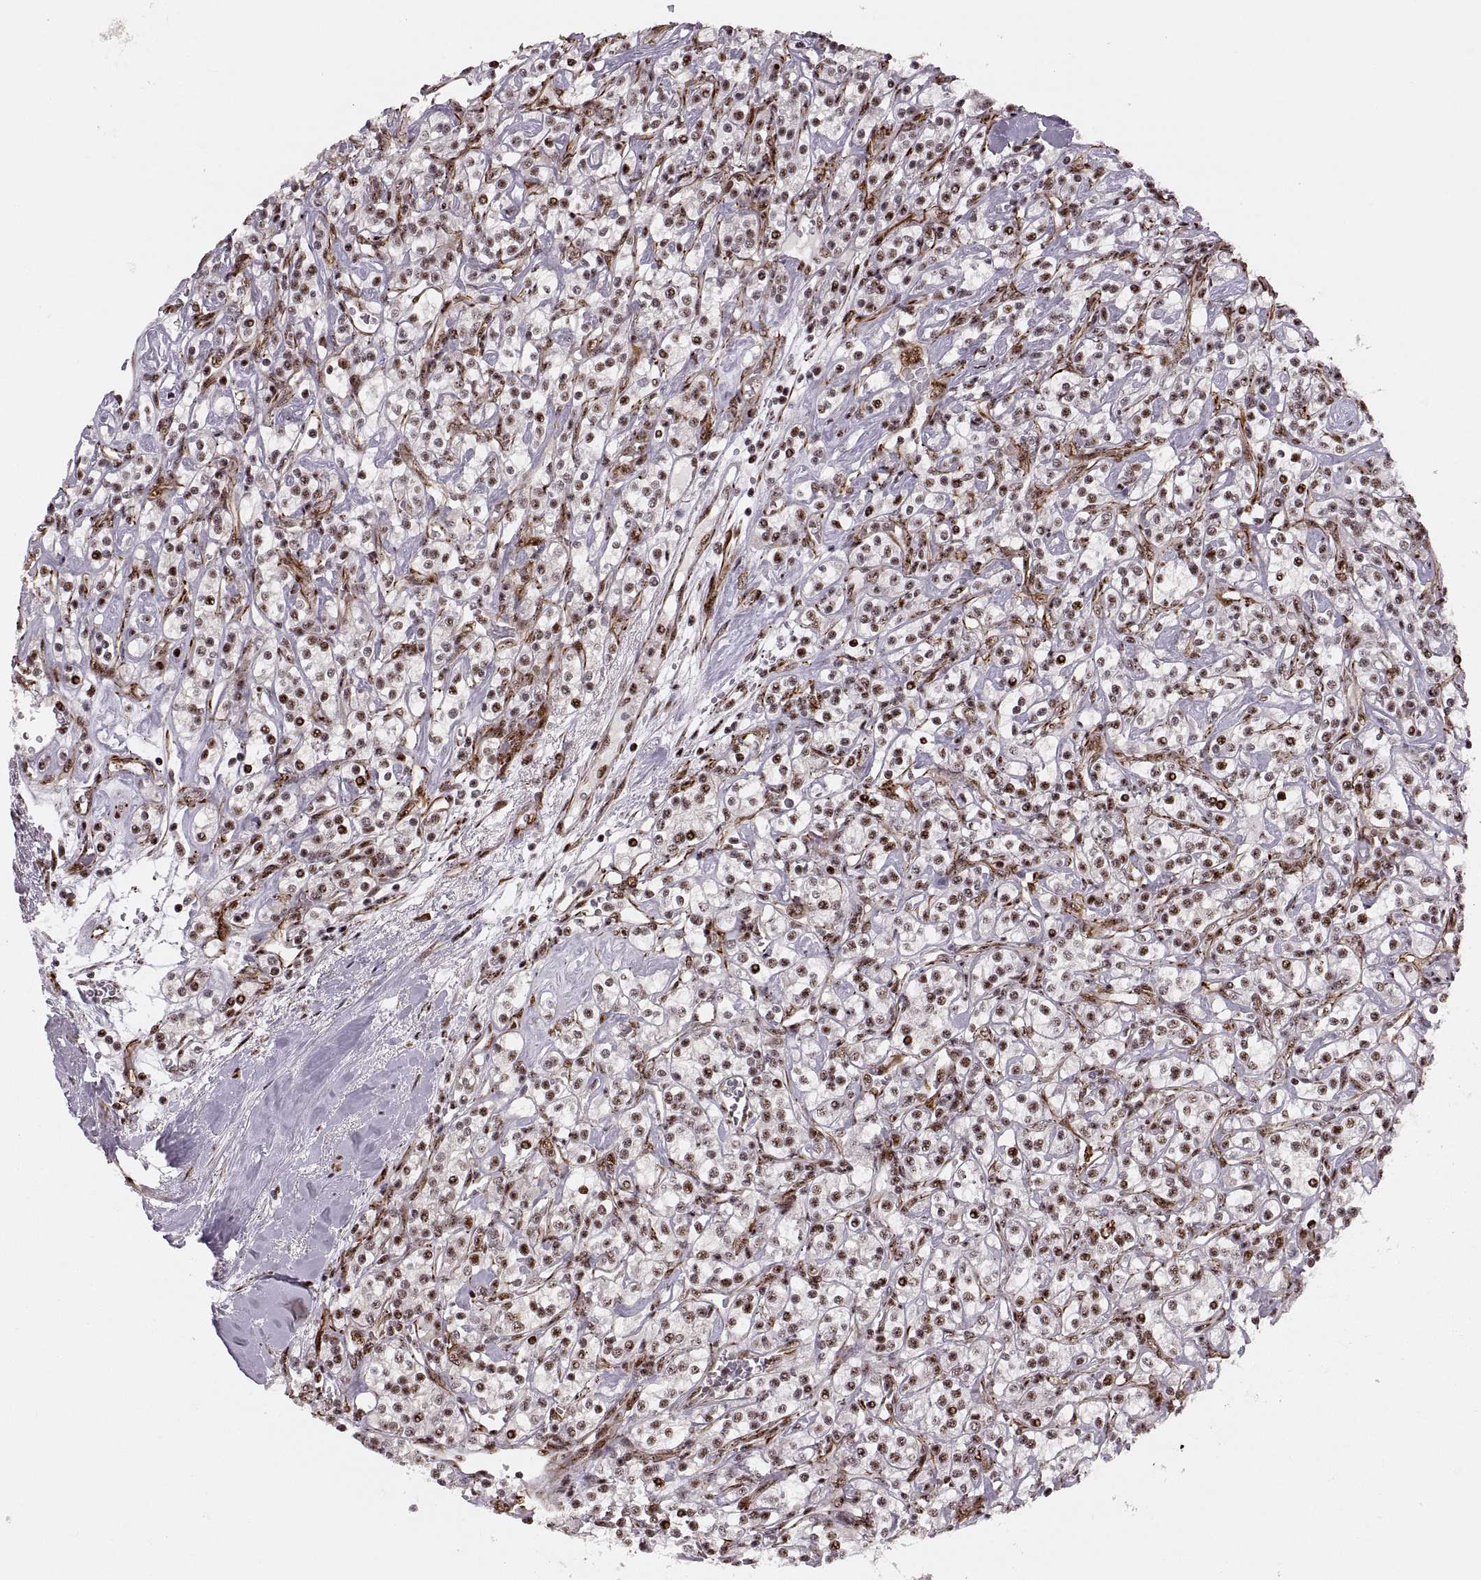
{"staining": {"intensity": "strong", "quantity": "<25%", "location": "nuclear"}, "tissue": "renal cancer", "cell_type": "Tumor cells", "image_type": "cancer", "snomed": [{"axis": "morphology", "description": "Adenocarcinoma, NOS"}, {"axis": "topography", "description": "Kidney"}], "caption": "IHC histopathology image of neoplastic tissue: human renal cancer (adenocarcinoma) stained using immunohistochemistry (IHC) demonstrates medium levels of strong protein expression localized specifically in the nuclear of tumor cells, appearing as a nuclear brown color.", "gene": "ZCCHC17", "patient": {"sex": "male", "age": 77}}